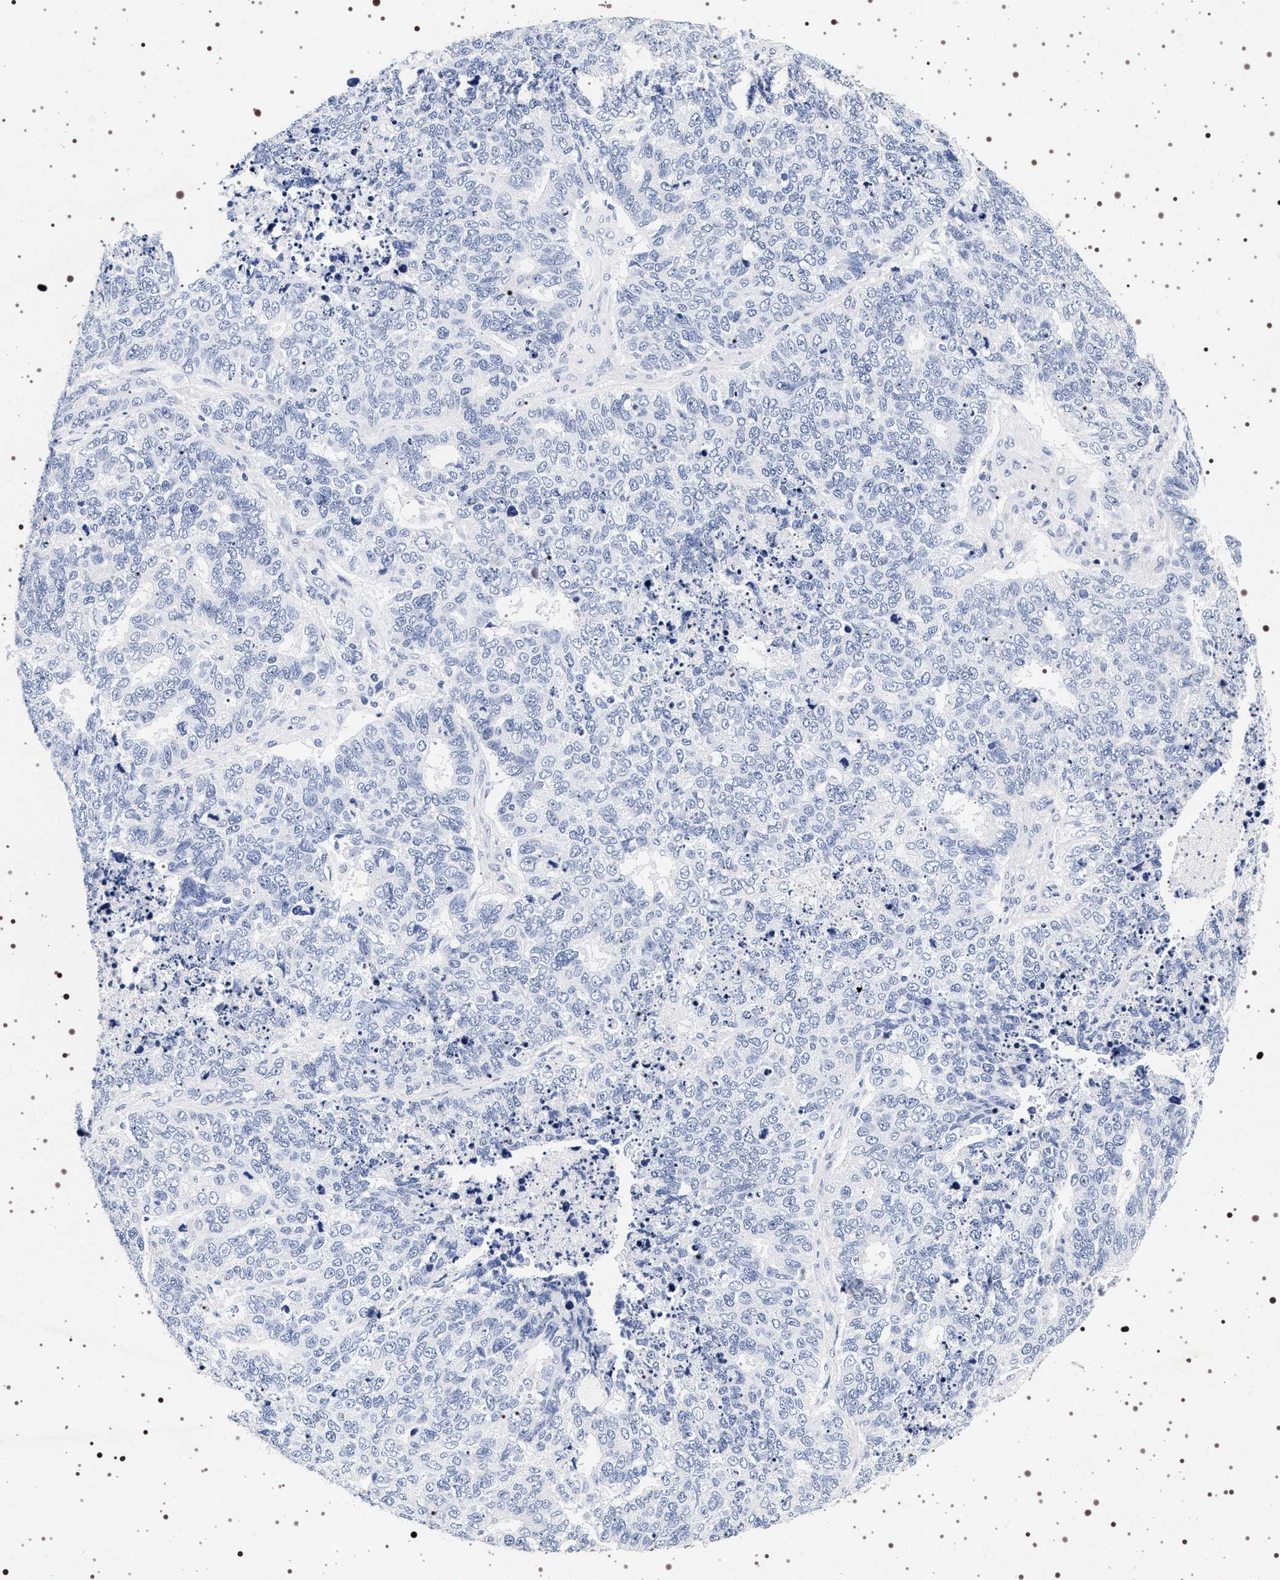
{"staining": {"intensity": "negative", "quantity": "none", "location": "none"}, "tissue": "cervical cancer", "cell_type": "Tumor cells", "image_type": "cancer", "snomed": [{"axis": "morphology", "description": "Squamous cell carcinoma, NOS"}, {"axis": "topography", "description": "Cervix"}], "caption": "Human cervical squamous cell carcinoma stained for a protein using immunohistochemistry exhibits no staining in tumor cells.", "gene": "SYN1", "patient": {"sex": "female", "age": 63}}